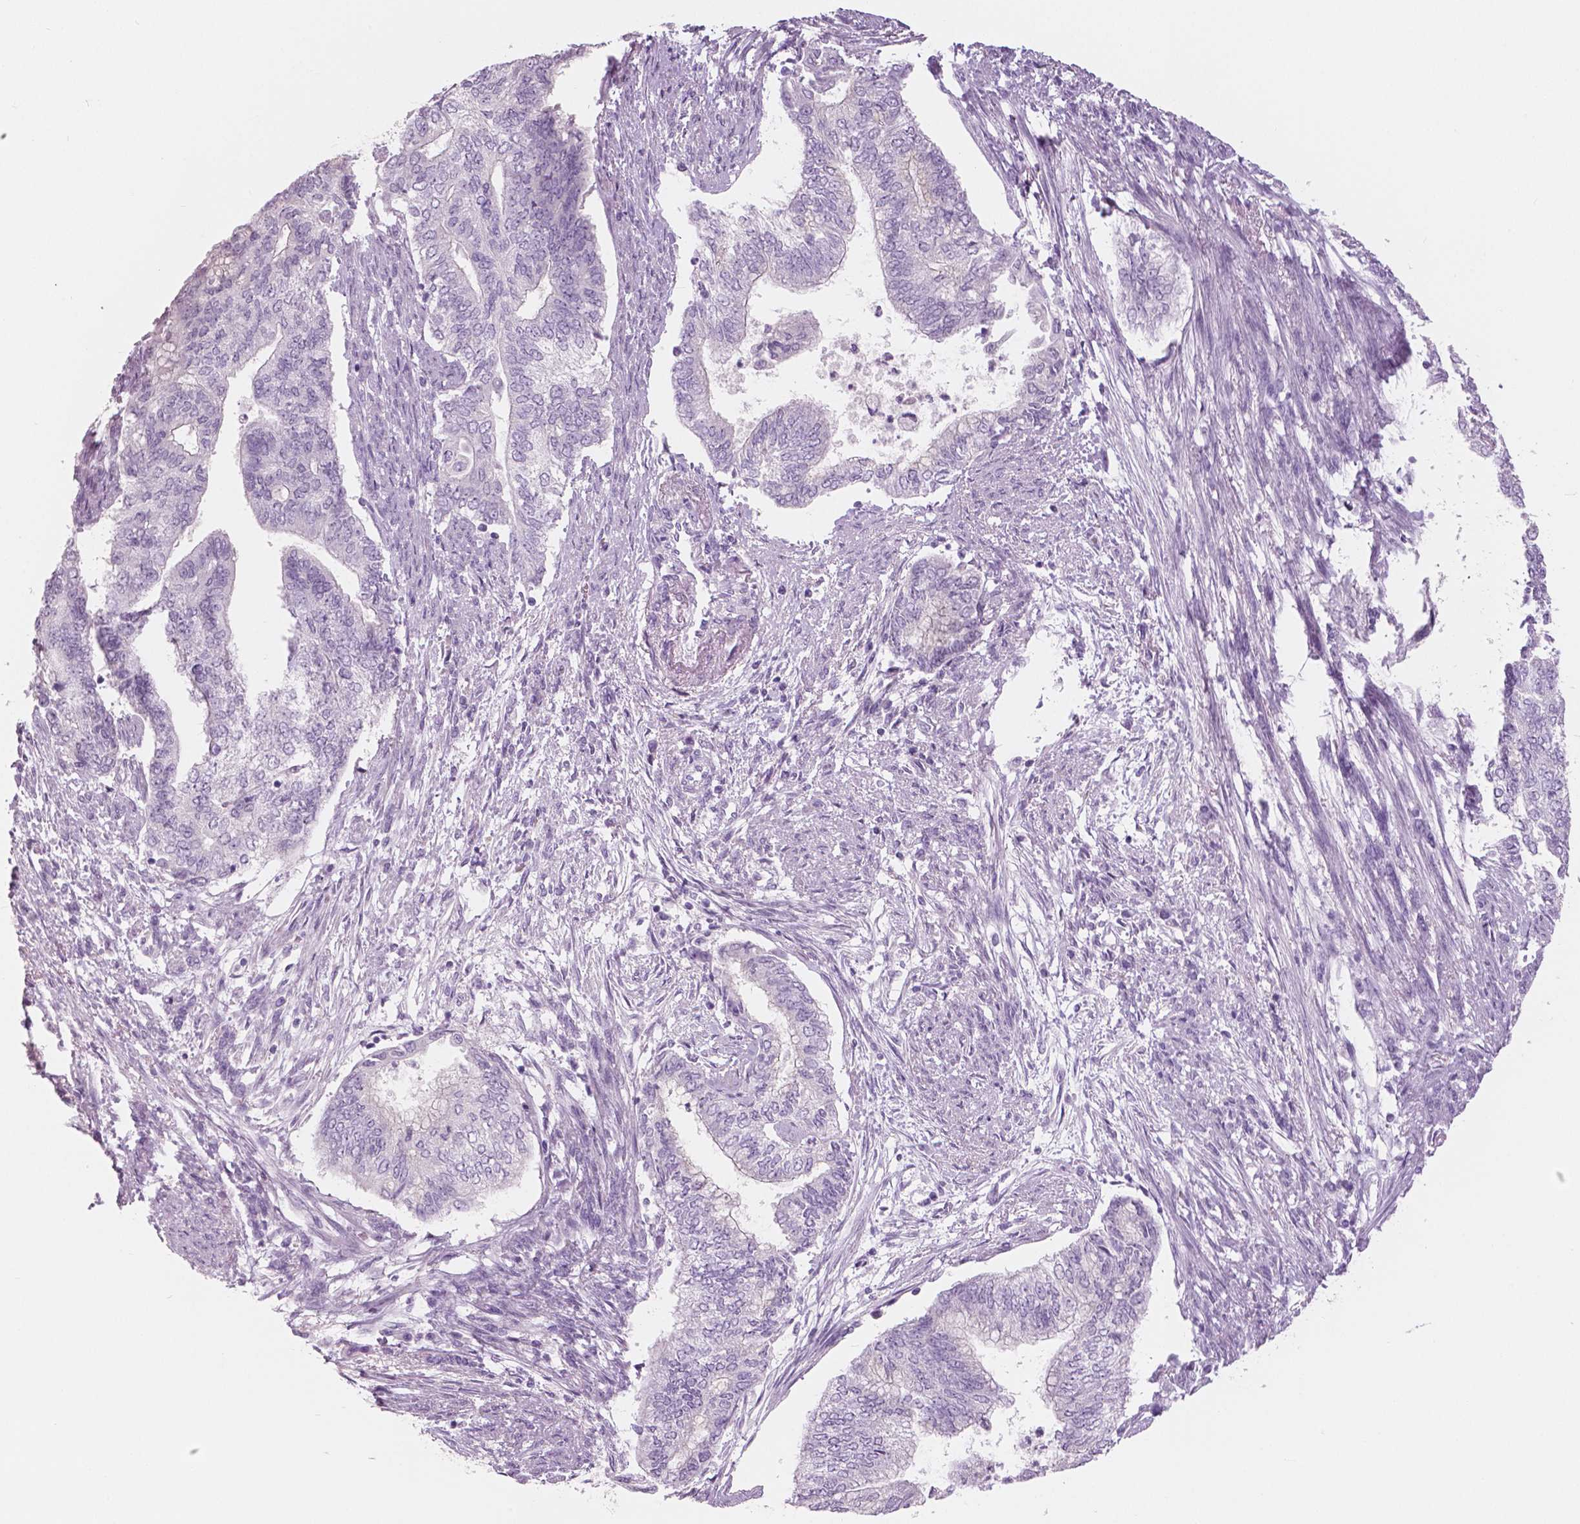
{"staining": {"intensity": "negative", "quantity": "none", "location": "none"}, "tissue": "endometrial cancer", "cell_type": "Tumor cells", "image_type": "cancer", "snomed": [{"axis": "morphology", "description": "Adenocarcinoma, NOS"}, {"axis": "topography", "description": "Endometrium"}], "caption": "DAB (3,3'-diaminobenzidine) immunohistochemical staining of endometrial cancer (adenocarcinoma) demonstrates no significant positivity in tumor cells. Nuclei are stained in blue.", "gene": "SLC24A1", "patient": {"sex": "female", "age": 65}}